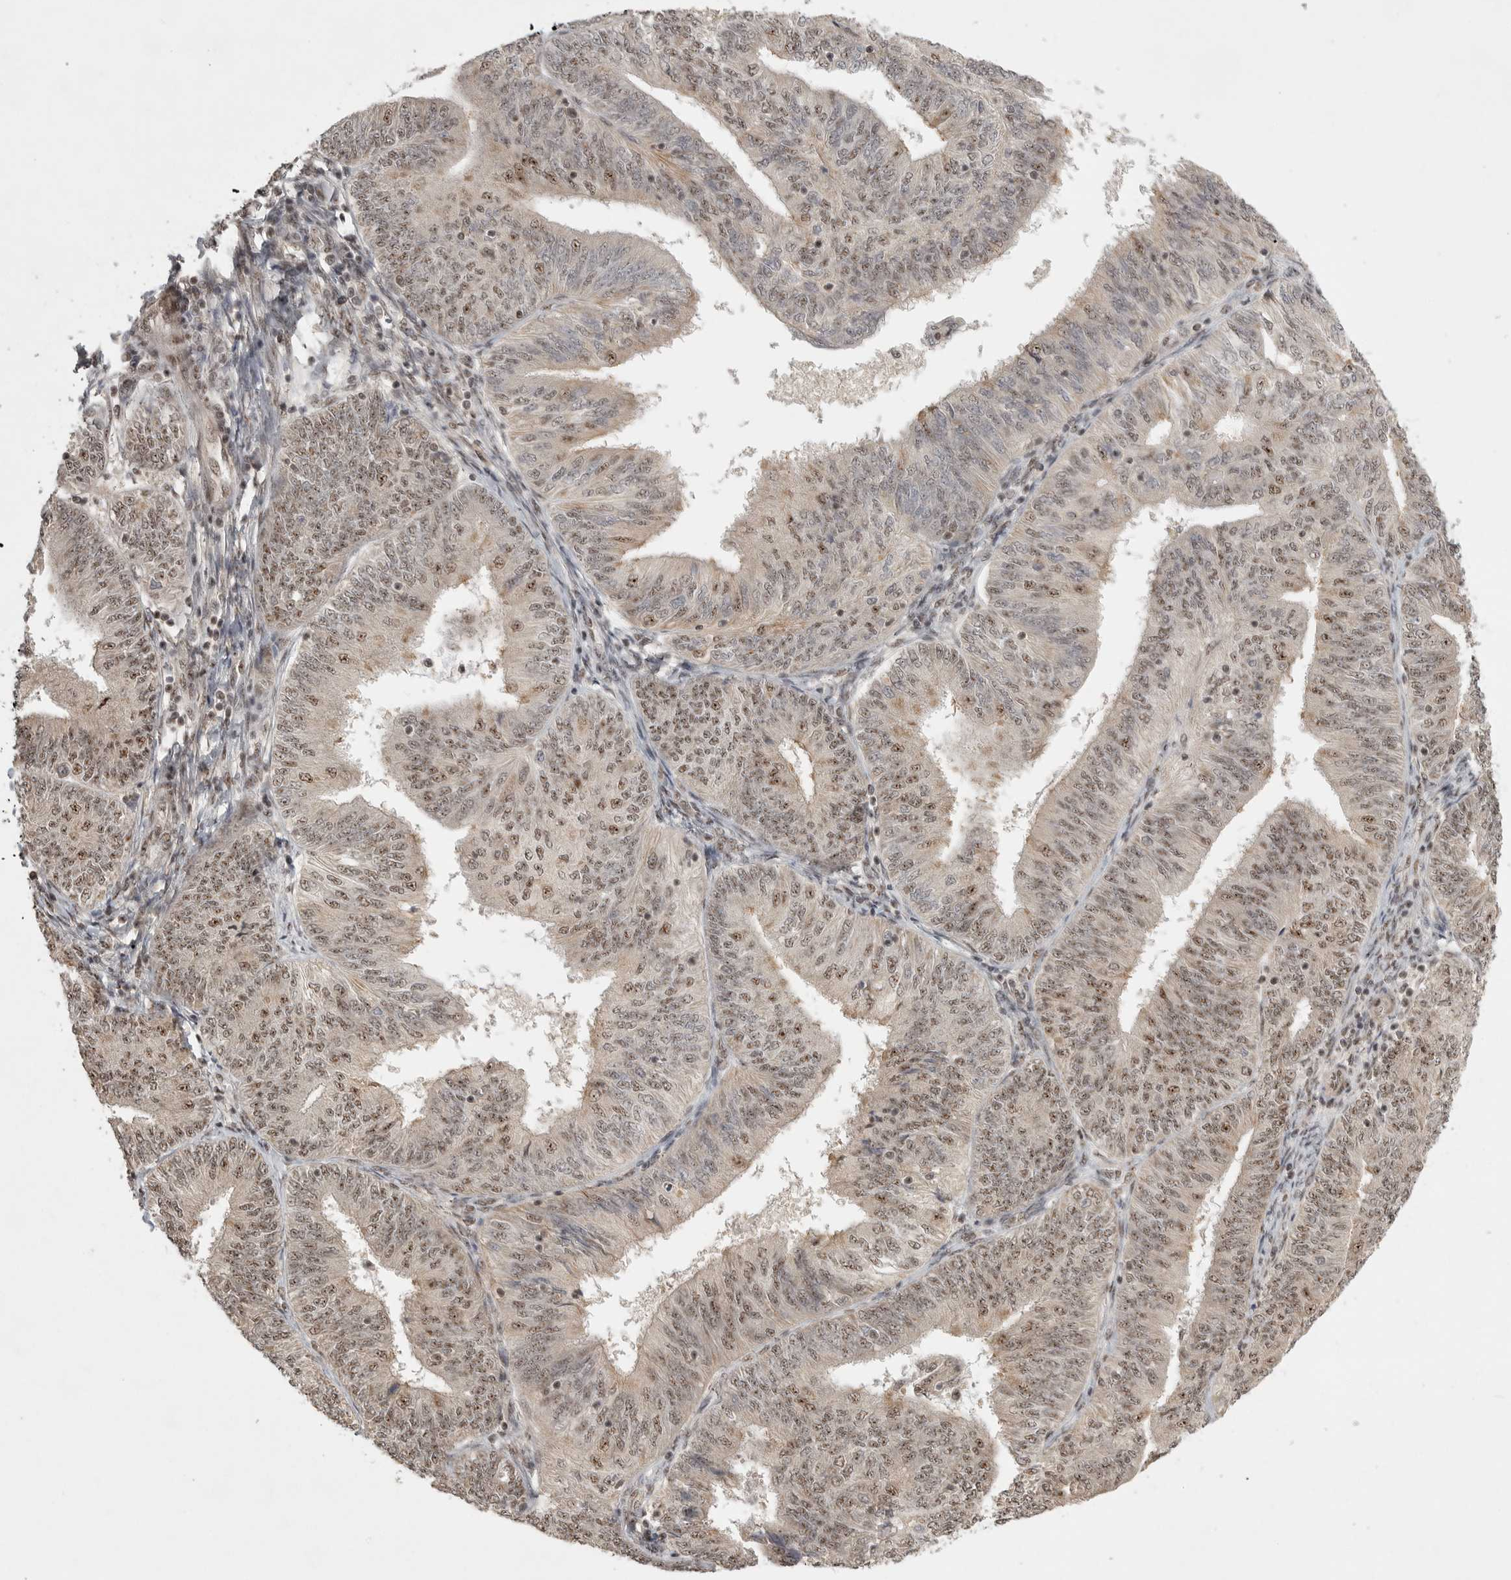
{"staining": {"intensity": "weak", "quantity": ">75%", "location": "nuclear"}, "tissue": "endometrial cancer", "cell_type": "Tumor cells", "image_type": "cancer", "snomed": [{"axis": "morphology", "description": "Adenocarcinoma, NOS"}, {"axis": "topography", "description": "Endometrium"}], "caption": "Adenocarcinoma (endometrial) stained for a protein displays weak nuclear positivity in tumor cells.", "gene": "POMP", "patient": {"sex": "female", "age": 58}}